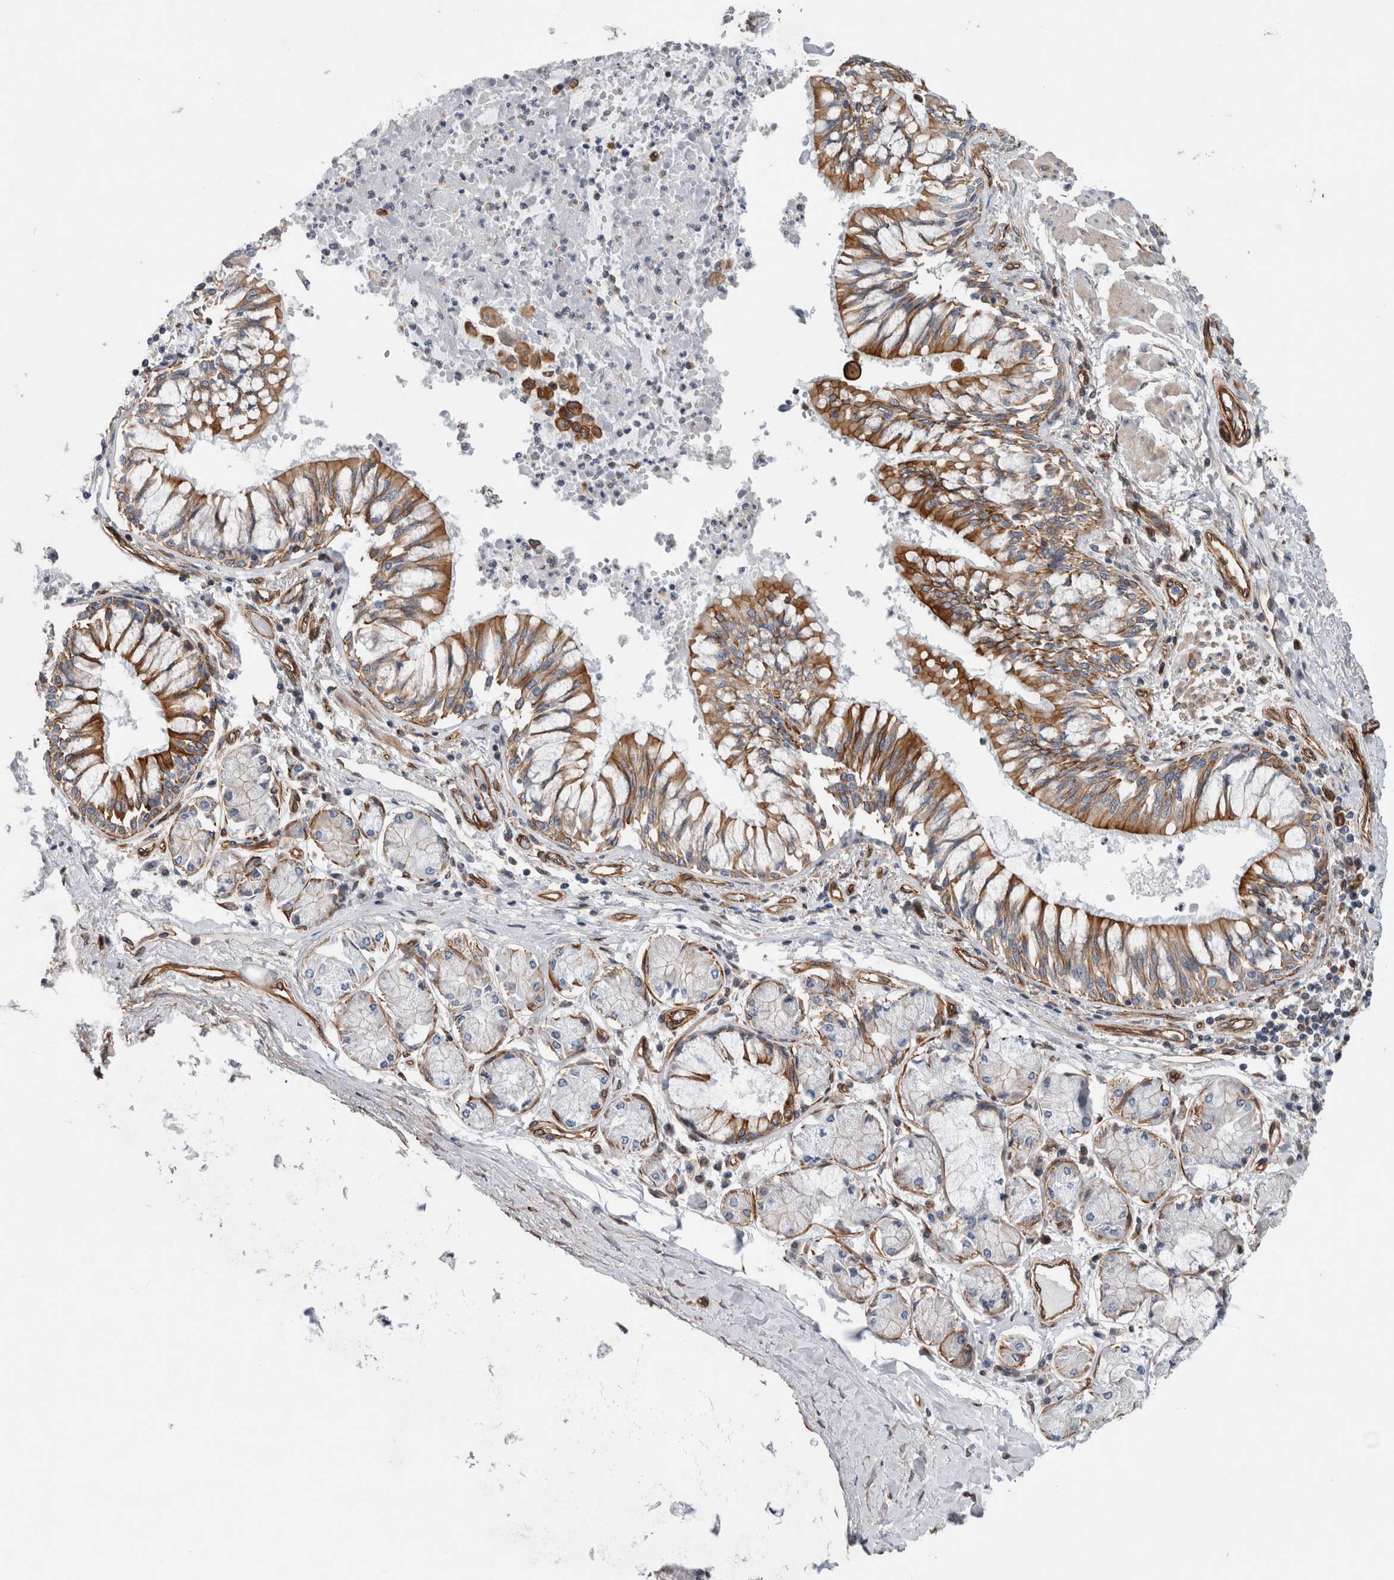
{"staining": {"intensity": "strong", "quantity": ">75%", "location": "cytoplasmic/membranous"}, "tissue": "bronchus", "cell_type": "Respiratory epithelial cells", "image_type": "normal", "snomed": [{"axis": "morphology", "description": "Normal tissue, NOS"}, {"axis": "topography", "description": "Cartilage tissue"}, {"axis": "topography", "description": "Bronchus"}, {"axis": "topography", "description": "Lung"}], "caption": "Human bronchus stained for a protein (brown) demonstrates strong cytoplasmic/membranous positive staining in about >75% of respiratory epithelial cells.", "gene": "PLEC", "patient": {"sex": "female", "age": 49}}